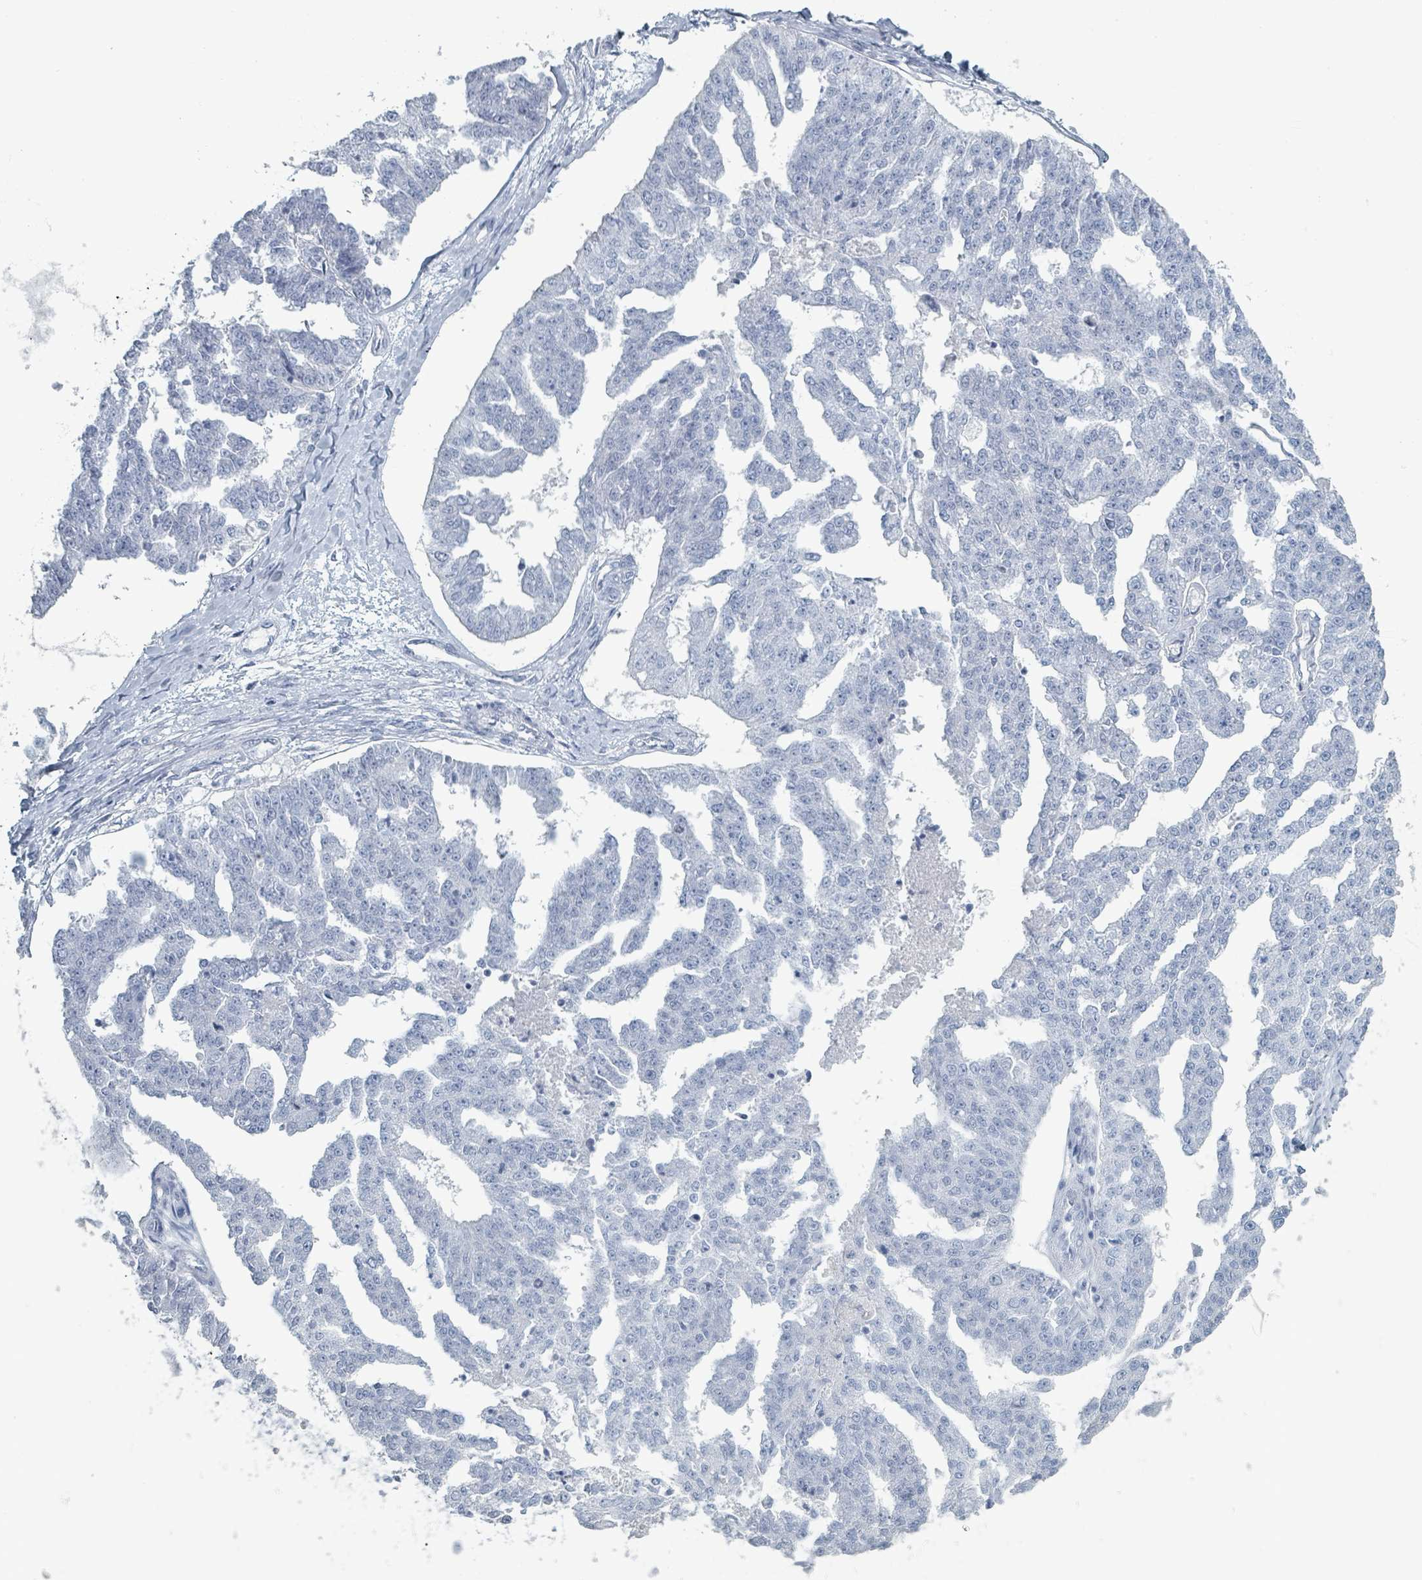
{"staining": {"intensity": "negative", "quantity": "none", "location": "none"}, "tissue": "ovarian cancer", "cell_type": "Tumor cells", "image_type": "cancer", "snomed": [{"axis": "morphology", "description": "Cystadenocarcinoma, serous, NOS"}, {"axis": "topography", "description": "Ovary"}], "caption": "DAB (3,3'-diaminobenzidine) immunohistochemical staining of human serous cystadenocarcinoma (ovarian) demonstrates no significant positivity in tumor cells.", "gene": "HEATR5A", "patient": {"sex": "female", "age": 58}}